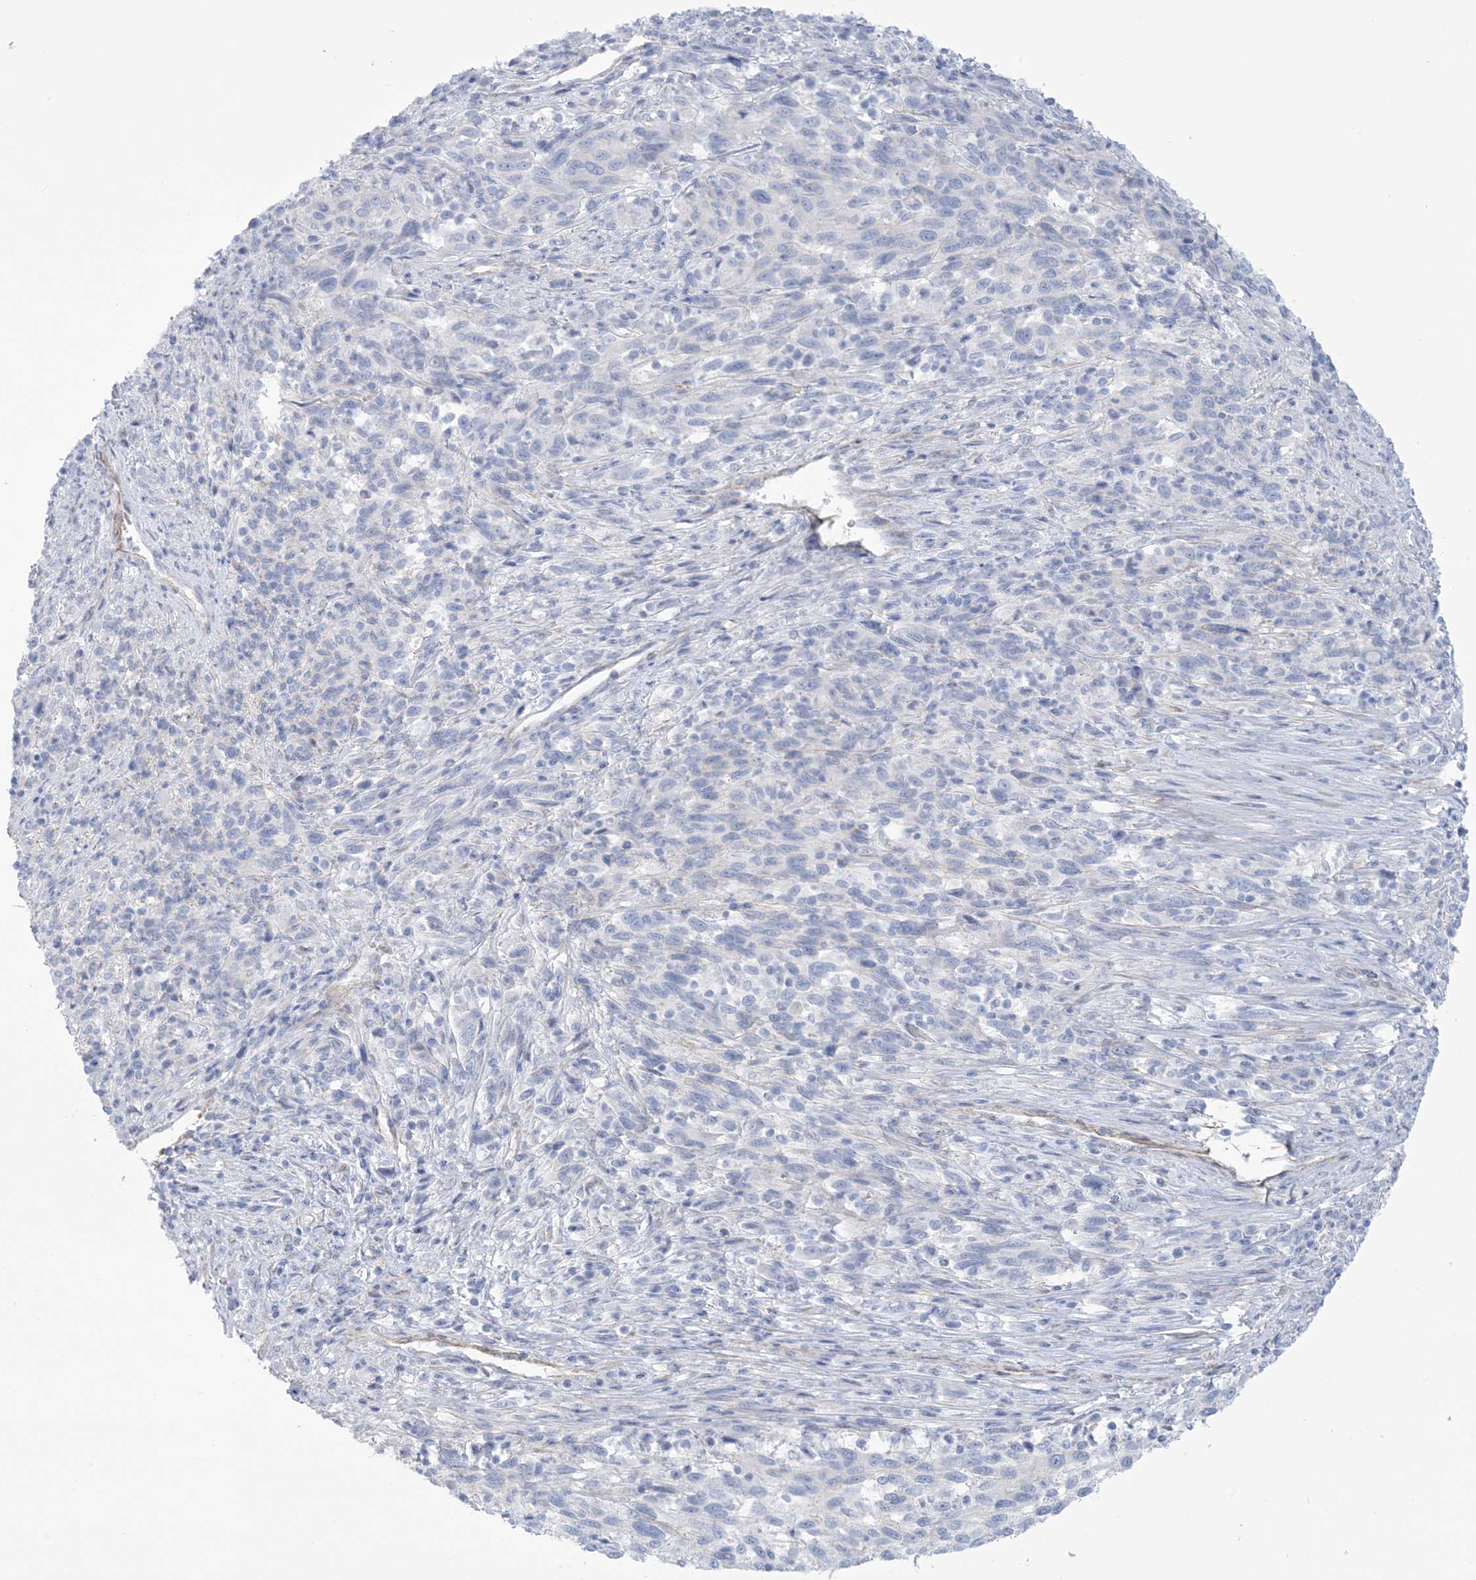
{"staining": {"intensity": "negative", "quantity": "none", "location": "none"}, "tissue": "melanoma", "cell_type": "Tumor cells", "image_type": "cancer", "snomed": [{"axis": "morphology", "description": "Malignant melanoma, Metastatic site"}, {"axis": "topography", "description": "Lymph node"}], "caption": "The micrograph displays no staining of tumor cells in malignant melanoma (metastatic site).", "gene": "AGXT", "patient": {"sex": "male", "age": 61}}